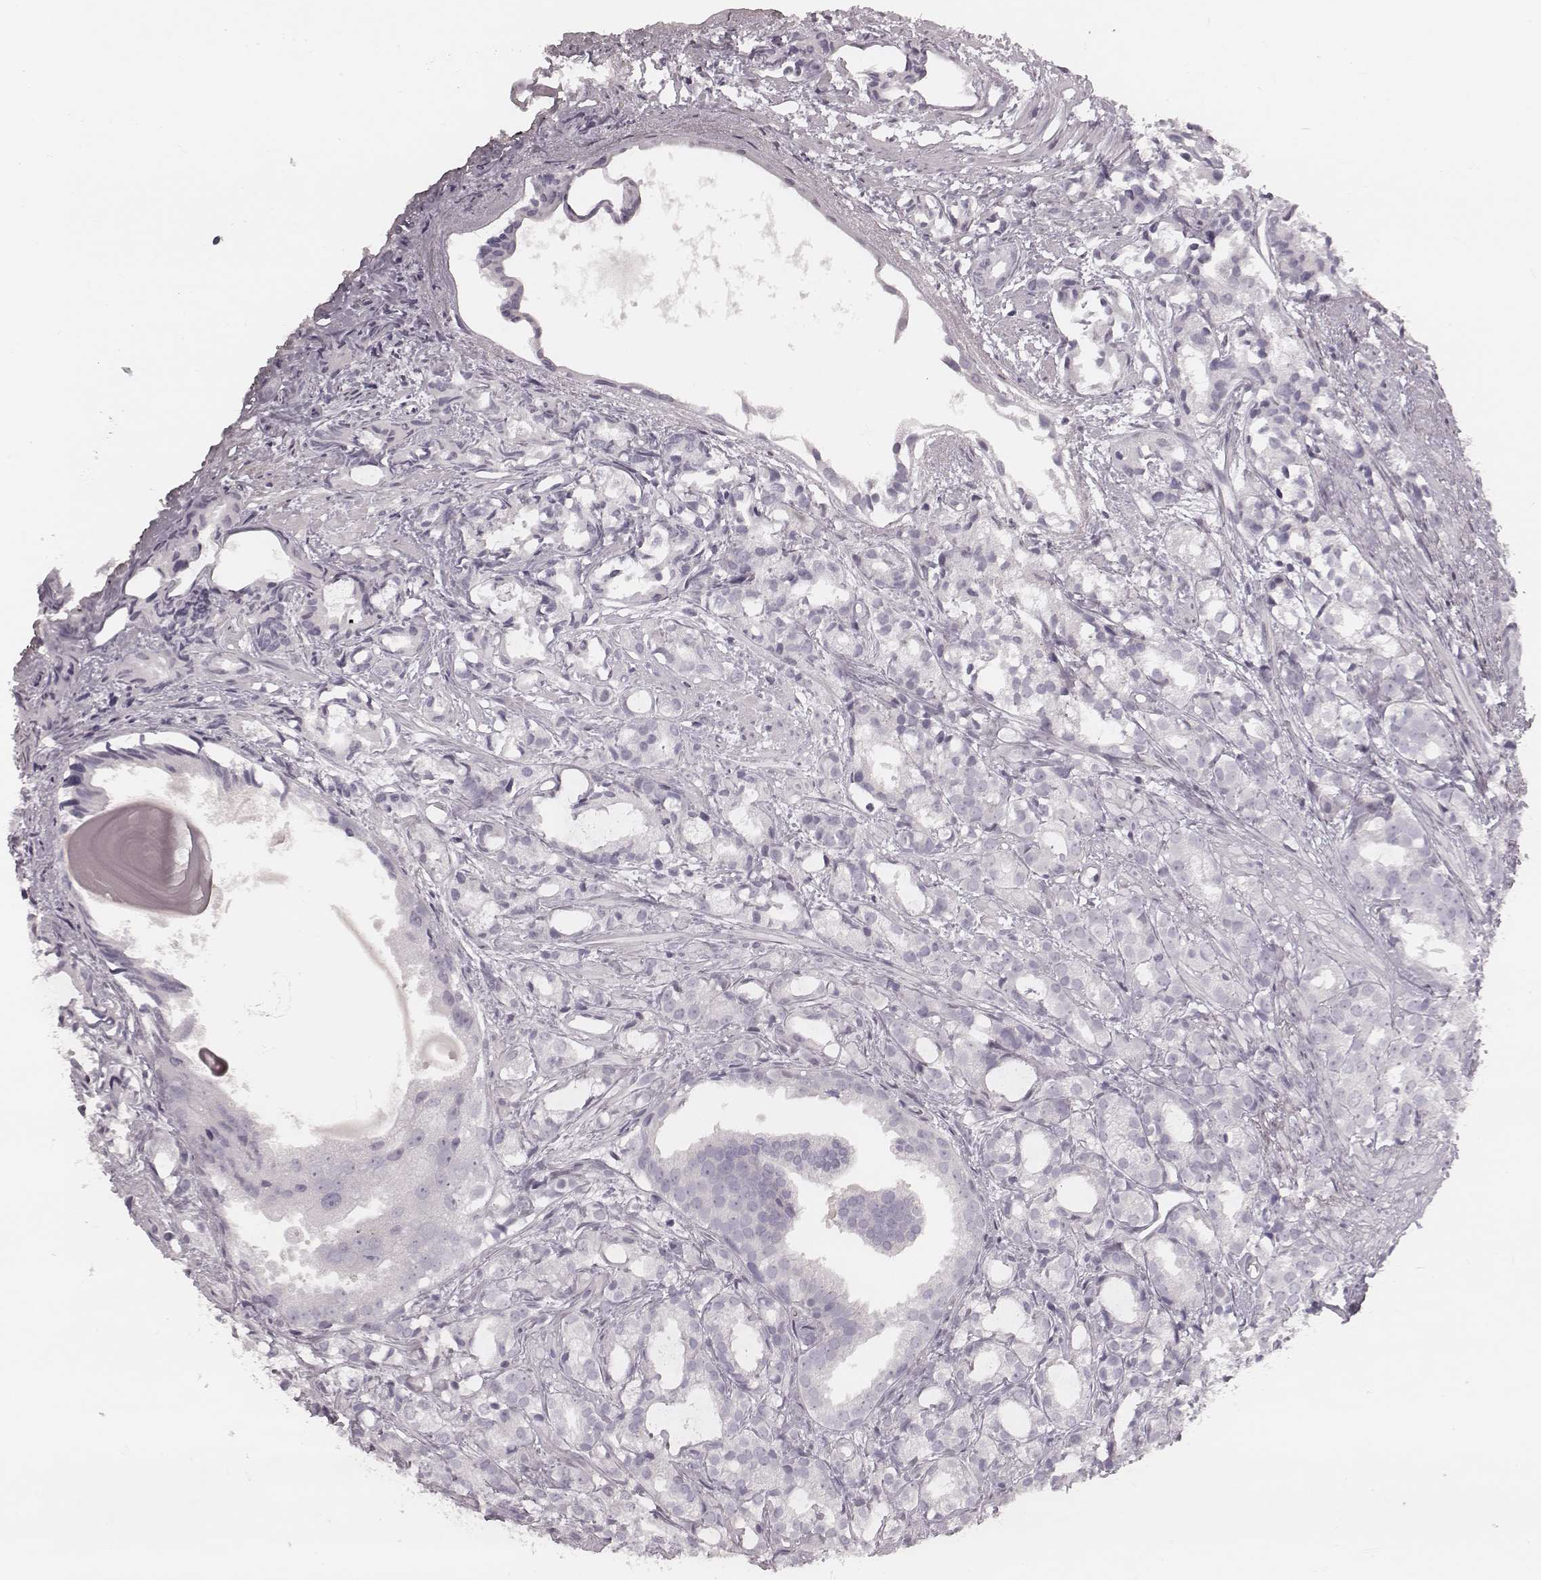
{"staining": {"intensity": "negative", "quantity": "none", "location": "none"}, "tissue": "prostate cancer", "cell_type": "Tumor cells", "image_type": "cancer", "snomed": [{"axis": "morphology", "description": "Adenocarcinoma, High grade"}, {"axis": "topography", "description": "Prostate"}], "caption": "This is an immunohistochemistry histopathology image of prostate cancer (high-grade adenocarcinoma). There is no positivity in tumor cells.", "gene": "S100Z", "patient": {"sex": "male", "age": 79}}